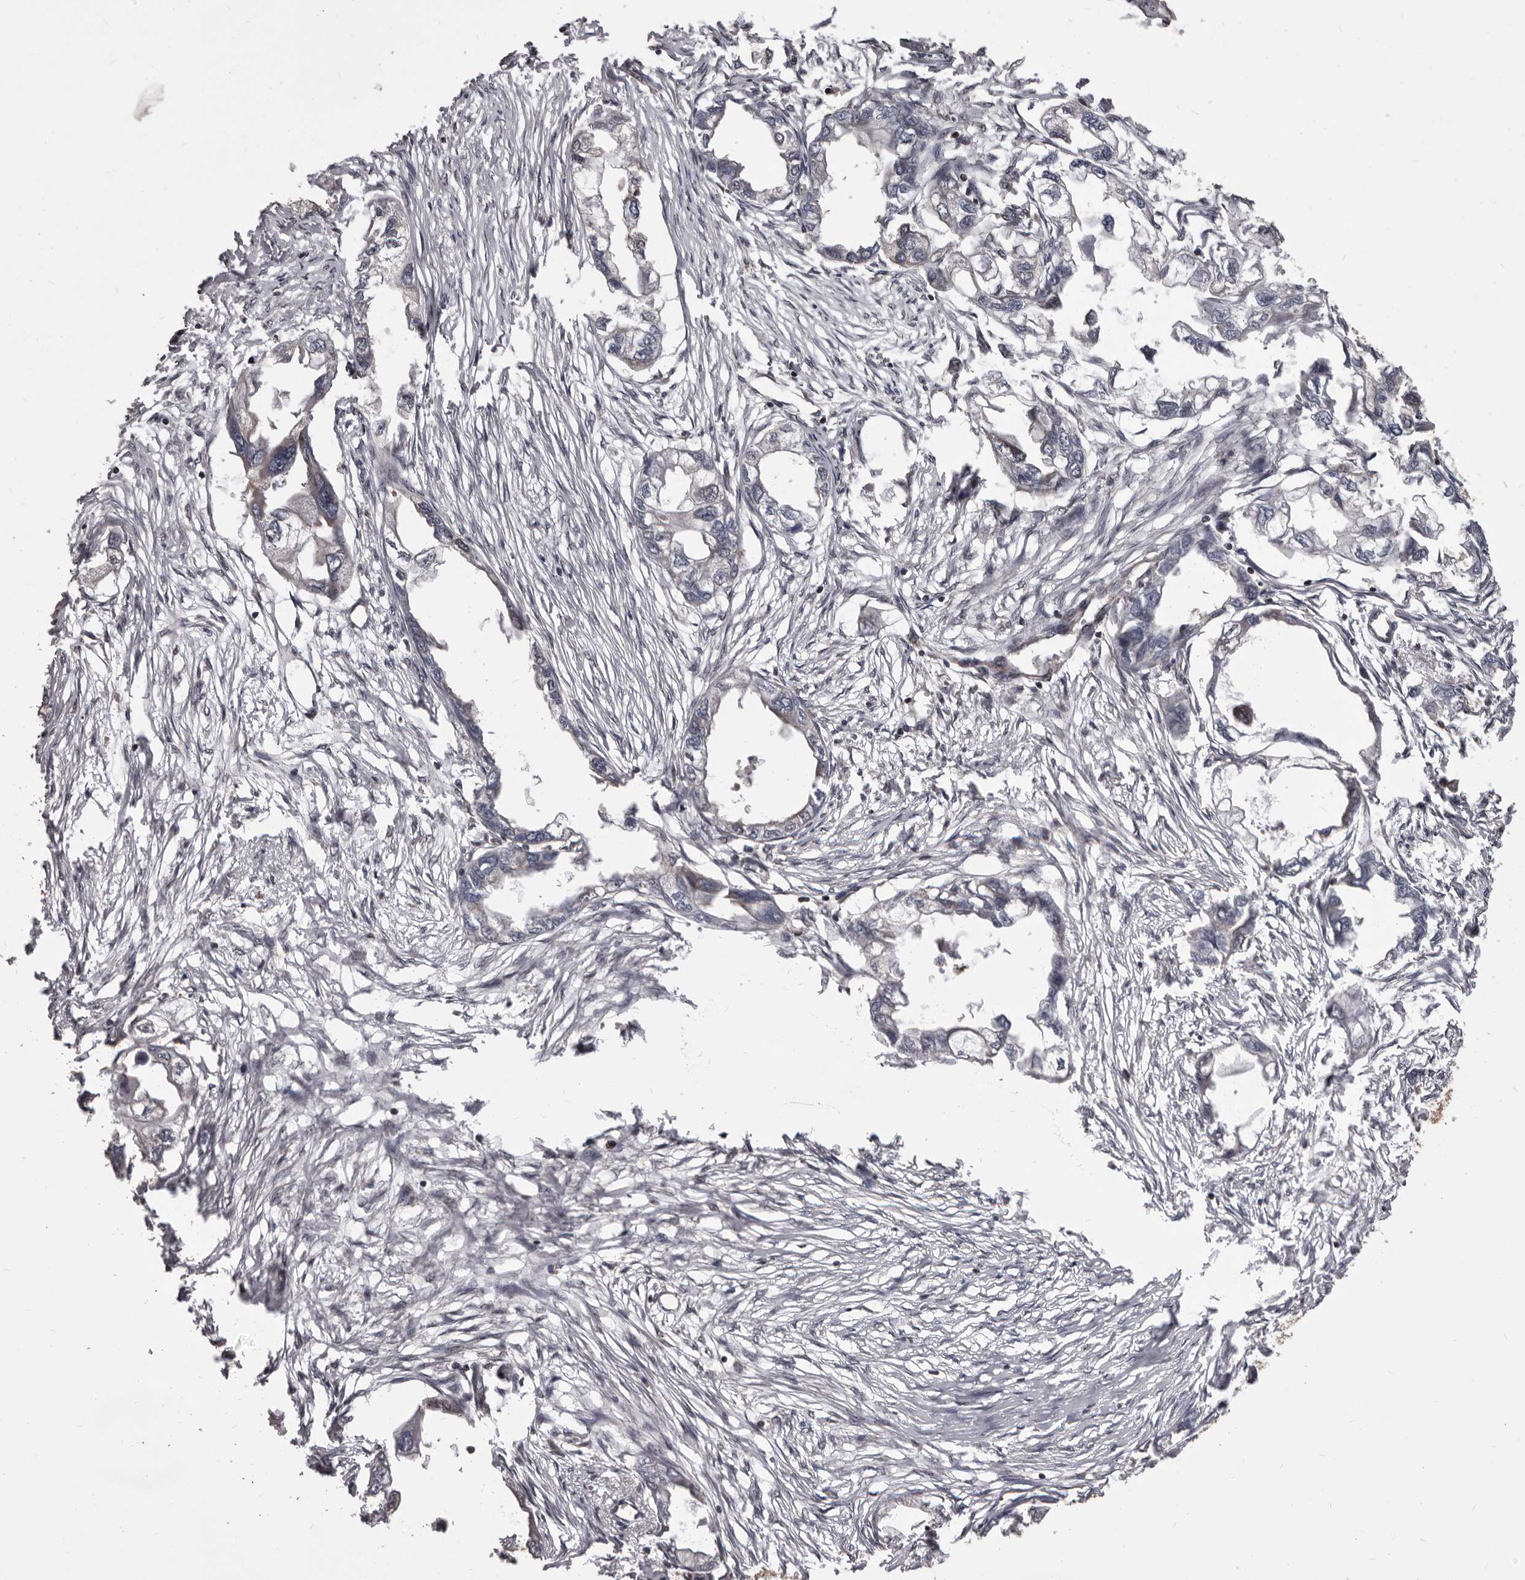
{"staining": {"intensity": "negative", "quantity": "none", "location": "none"}, "tissue": "endometrial cancer", "cell_type": "Tumor cells", "image_type": "cancer", "snomed": [{"axis": "morphology", "description": "Adenocarcinoma, NOS"}, {"axis": "morphology", "description": "Adenocarcinoma, metastatic, NOS"}, {"axis": "topography", "description": "Adipose tissue"}, {"axis": "topography", "description": "Endometrium"}], "caption": "A micrograph of human adenocarcinoma (endometrial) is negative for staining in tumor cells.", "gene": "MAP3K14", "patient": {"sex": "female", "age": 67}}